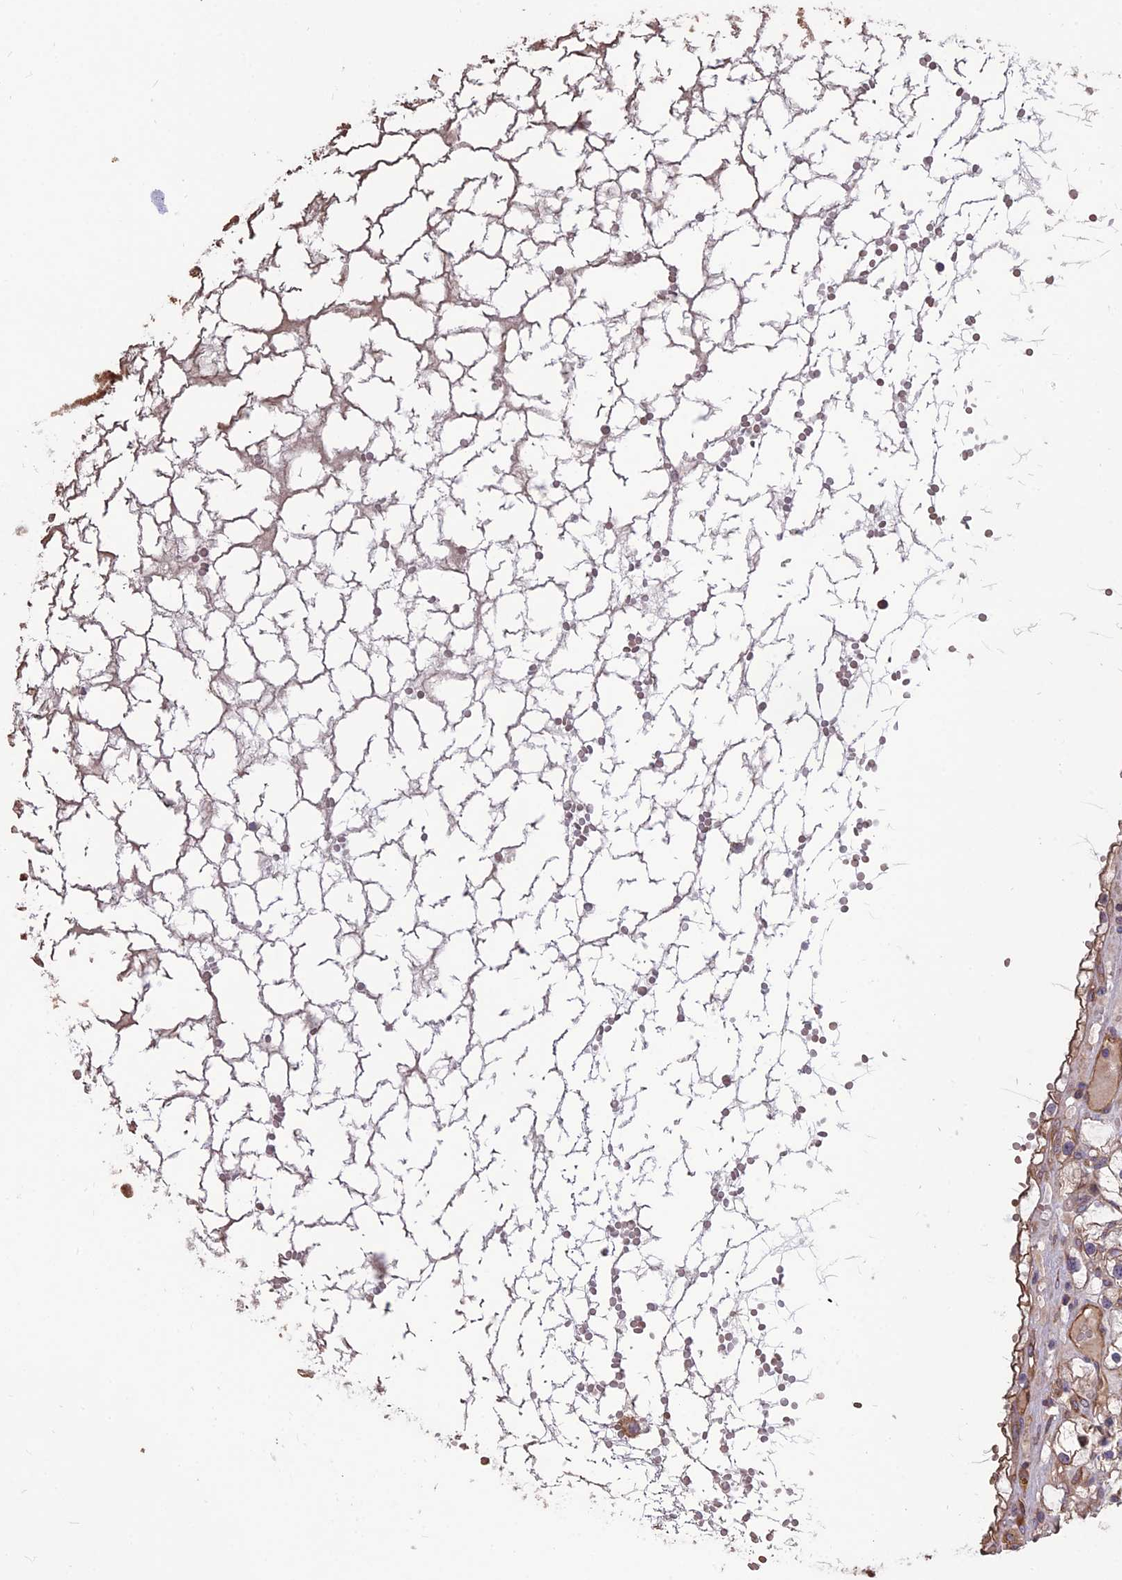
{"staining": {"intensity": "moderate", "quantity": ">75%", "location": "cytoplasmic/membranous"}, "tissue": "renal cancer", "cell_type": "Tumor cells", "image_type": "cancer", "snomed": [{"axis": "morphology", "description": "Adenocarcinoma, NOS"}, {"axis": "topography", "description": "Kidney"}], "caption": "Adenocarcinoma (renal) was stained to show a protein in brown. There is medium levels of moderate cytoplasmic/membranous staining in approximately >75% of tumor cells.", "gene": "CRTAP", "patient": {"sex": "male", "age": 56}}